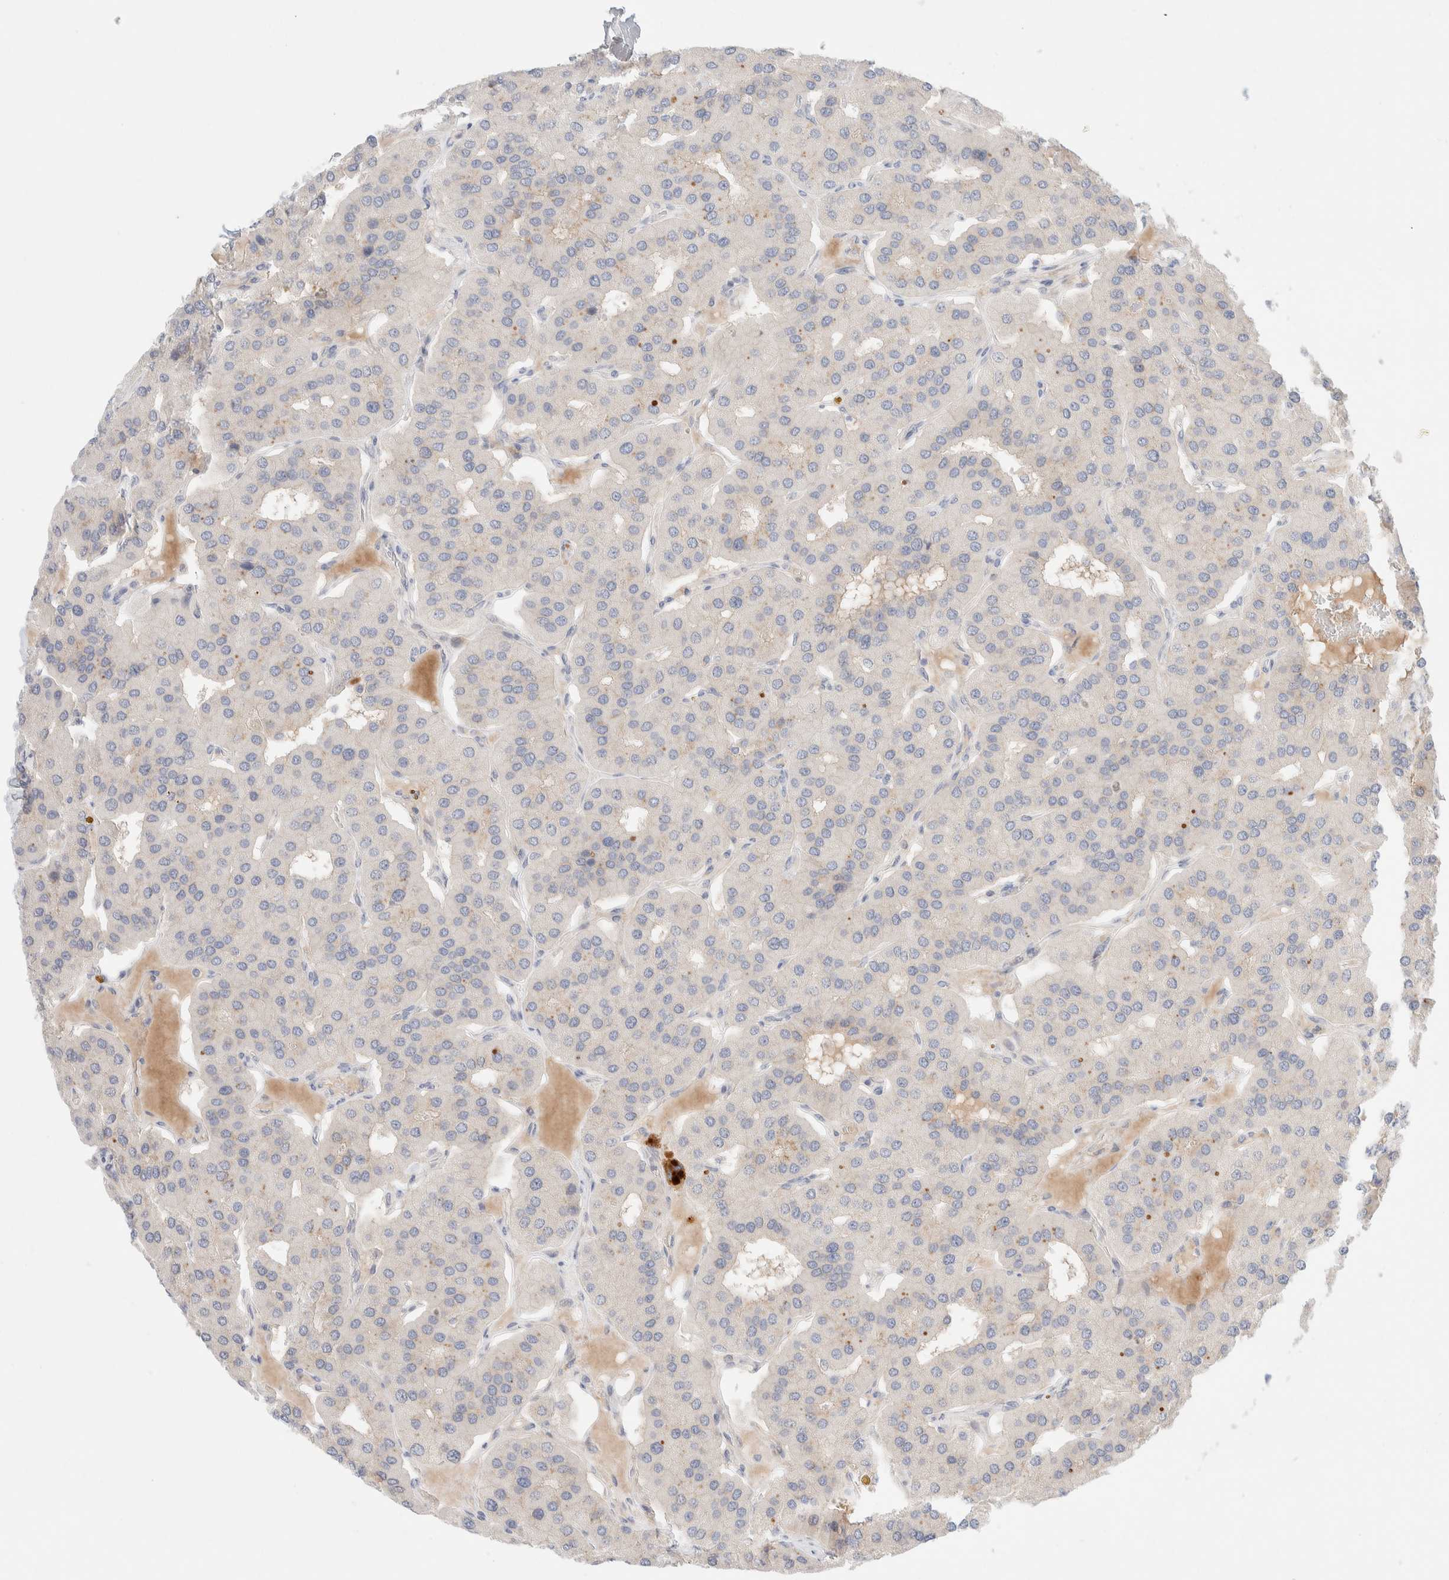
{"staining": {"intensity": "moderate", "quantity": "25%-75%", "location": "cytoplasmic/membranous"}, "tissue": "parathyroid gland", "cell_type": "Glandular cells", "image_type": "normal", "snomed": [{"axis": "morphology", "description": "Normal tissue, NOS"}, {"axis": "morphology", "description": "Adenoma, NOS"}, {"axis": "topography", "description": "Parathyroid gland"}], "caption": "Moderate cytoplasmic/membranous expression is seen in about 25%-75% of glandular cells in benign parathyroid gland. (DAB (3,3'-diaminobenzidine) = brown stain, brightfield microscopy at high magnification).", "gene": "CHKA", "patient": {"sex": "female", "age": 86}}